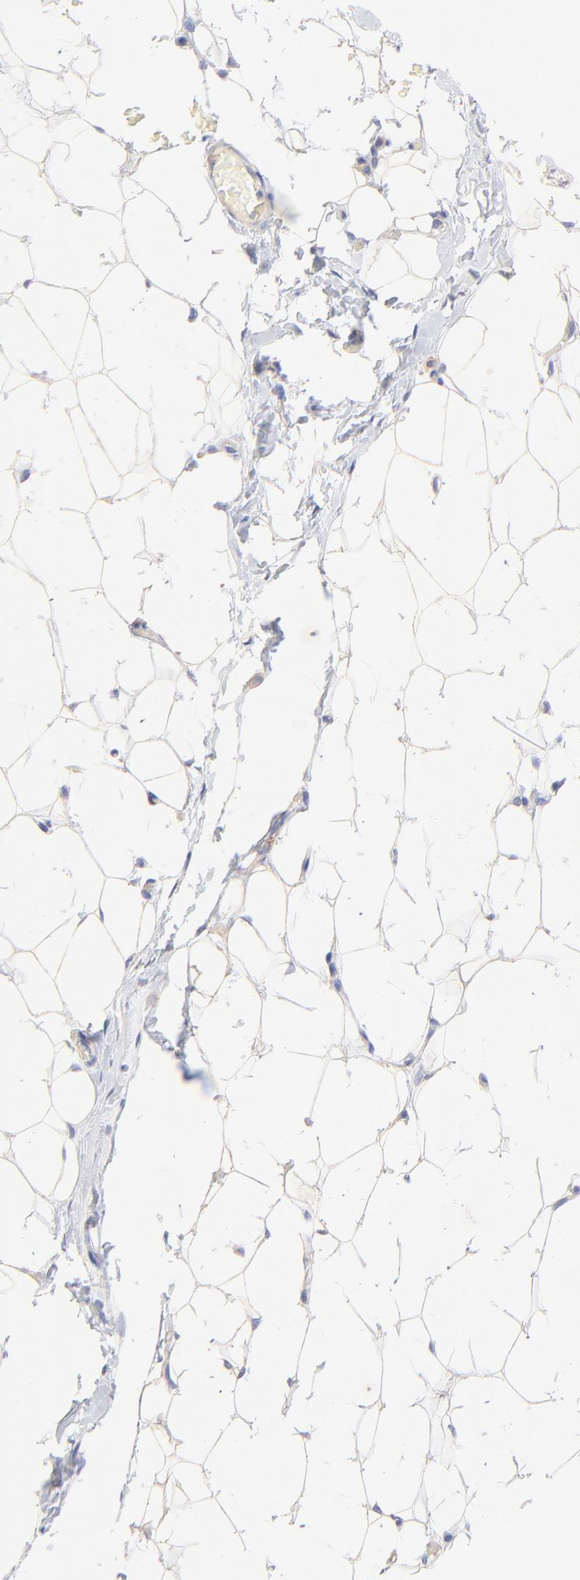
{"staining": {"intensity": "negative", "quantity": "none", "location": "none"}, "tissue": "adipose tissue", "cell_type": "Adipocytes", "image_type": "normal", "snomed": [{"axis": "morphology", "description": "Normal tissue, NOS"}, {"axis": "topography", "description": "Soft tissue"}], "caption": "This is an immunohistochemistry (IHC) photomicrograph of benign human adipose tissue. There is no expression in adipocytes.", "gene": "ACTRT1", "patient": {"sex": "male", "age": 26}}